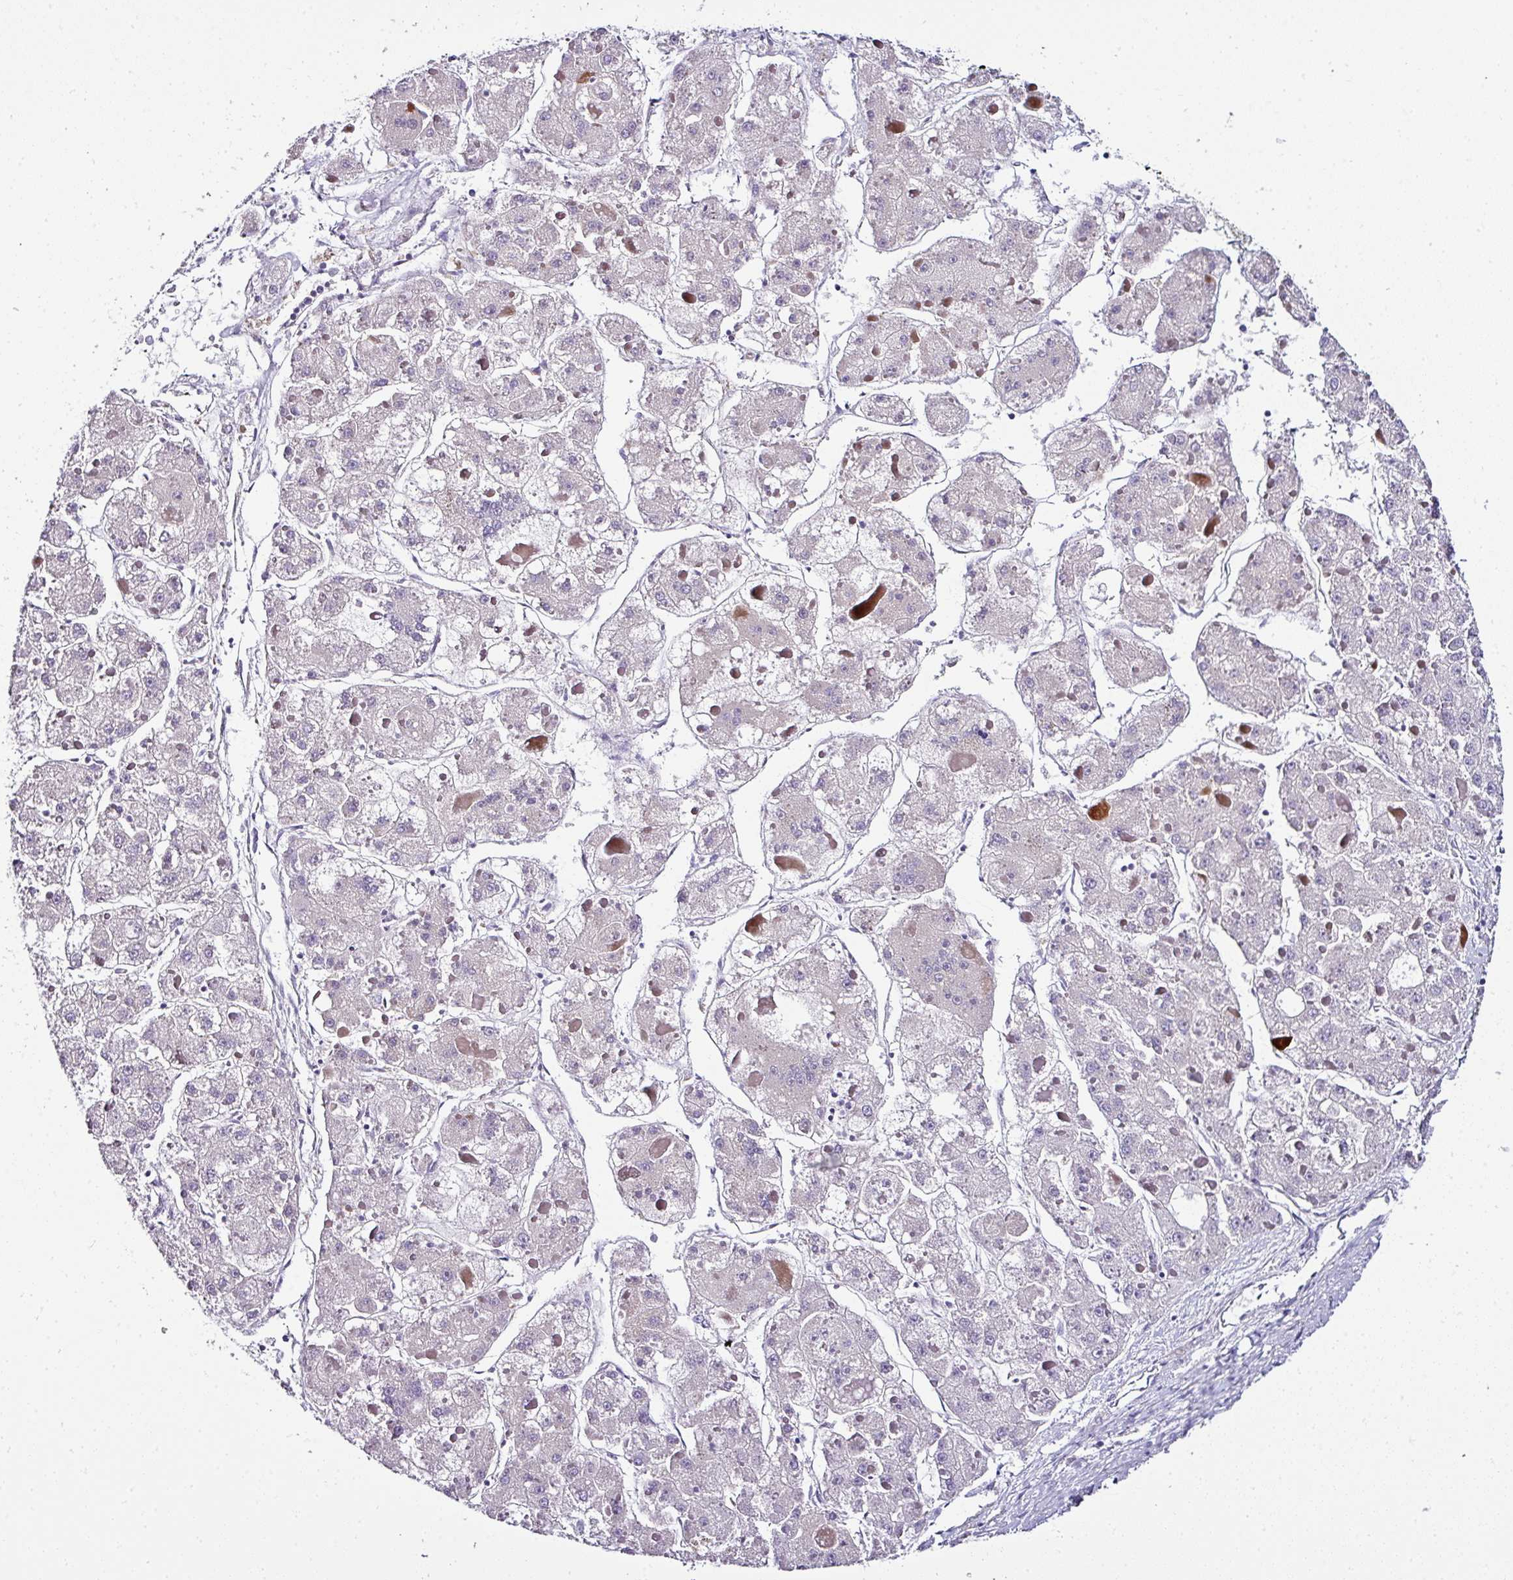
{"staining": {"intensity": "negative", "quantity": "none", "location": "none"}, "tissue": "liver cancer", "cell_type": "Tumor cells", "image_type": "cancer", "snomed": [{"axis": "morphology", "description": "Carcinoma, Hepatocellular, NOS"}, {"axis": "topography", "description": "Liver"}], "caption": "Immunohistochemistry histopathology image of neoplastic tissue: hepatocellular carcinoma (liver) stained with DAB exhibits no significant protein positivity in tumor cells. The staining is performed using DAB (3,3'-diaminobenzidine) brown chromogen with nuclei counter-stained in using hematoxylin.", "gene": "NAPSA", "patient": {"sex": "female", "age": 73}}